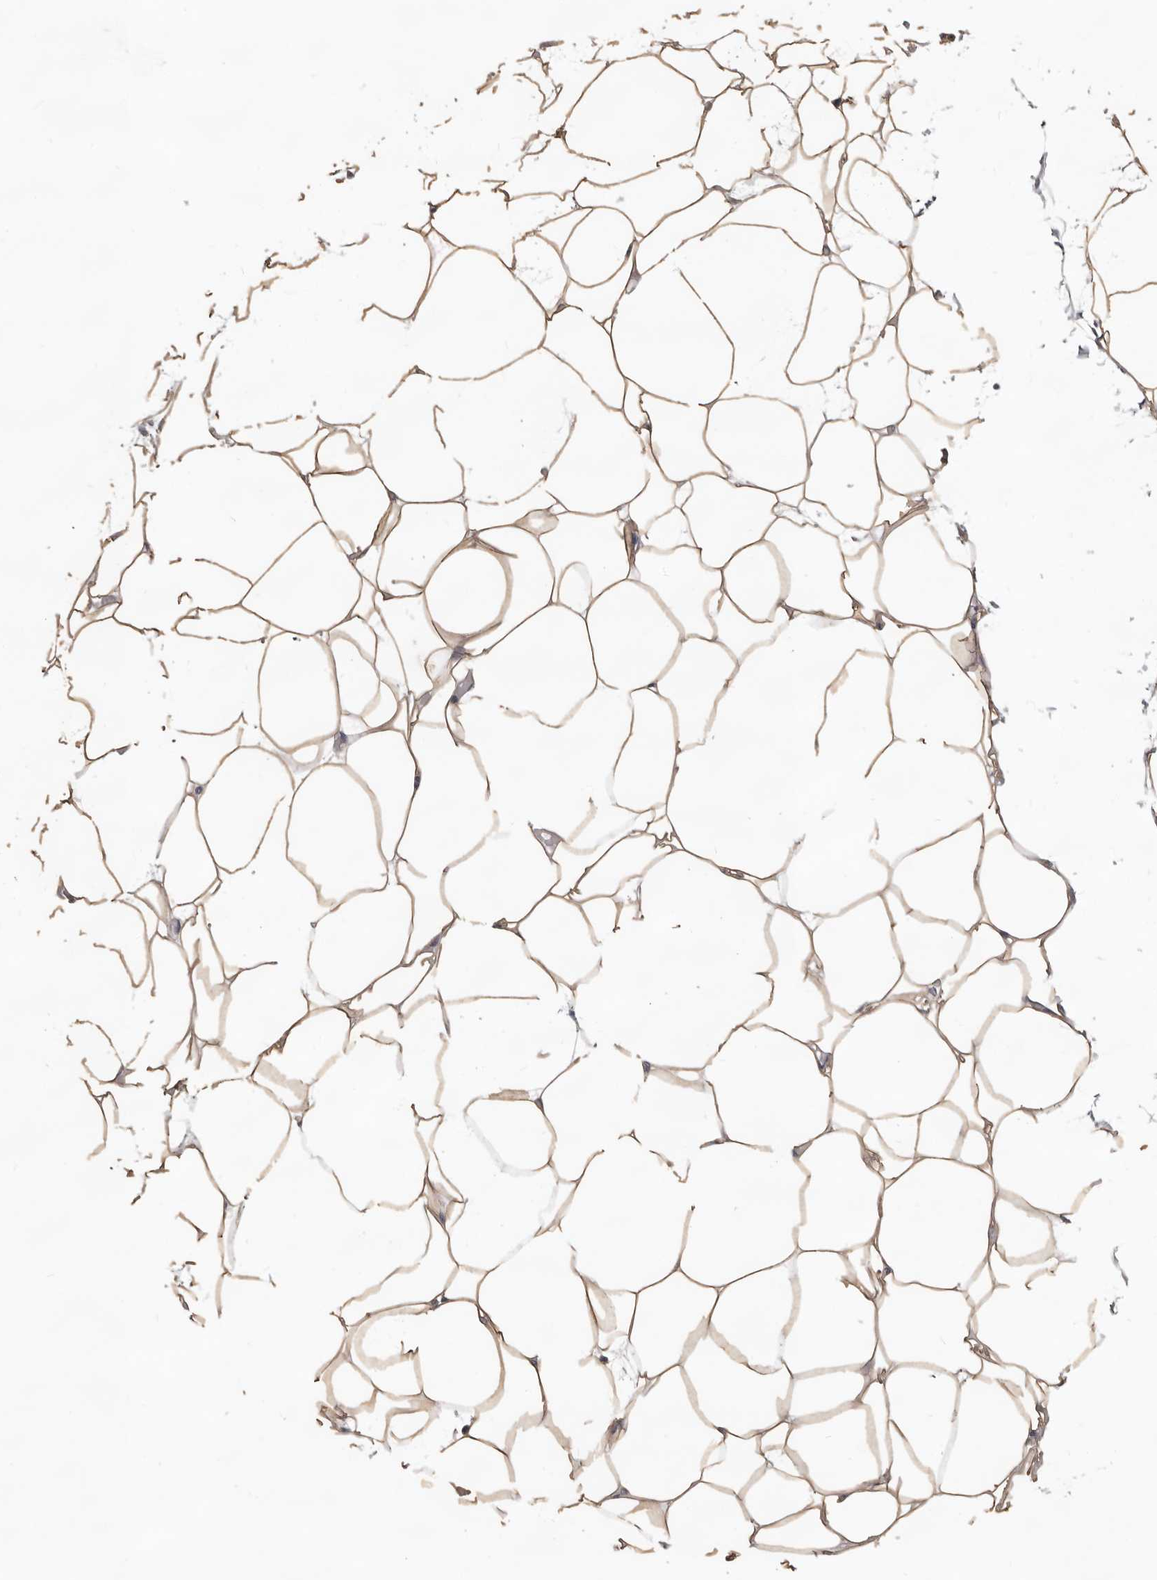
{"staining": {"intensity": "moderate", "quantity": ">75%", "location": "cytoplasmic/membranous"}, "tissue": "adipose tissue", "cell_type": "Adipocytes", "image_type": "normal", "snomed": [{"axis": "morphology", "description": "Normal tissue, NOS"}, {"axis": "topography", "description": "Breast"}], "caption": "Immunohistochemistry (IHC) (DAB) staining of benign adipose tissue exhibits moderate cytoplasmic/membranous protein positivity in about >75% of adipocytes. Immunohistochemistry (IHC) stains the protein of interest in brown and the nuclei are stained blue.", "gene": "HINT3", "patient": {"sex": "female", "age": 23}}